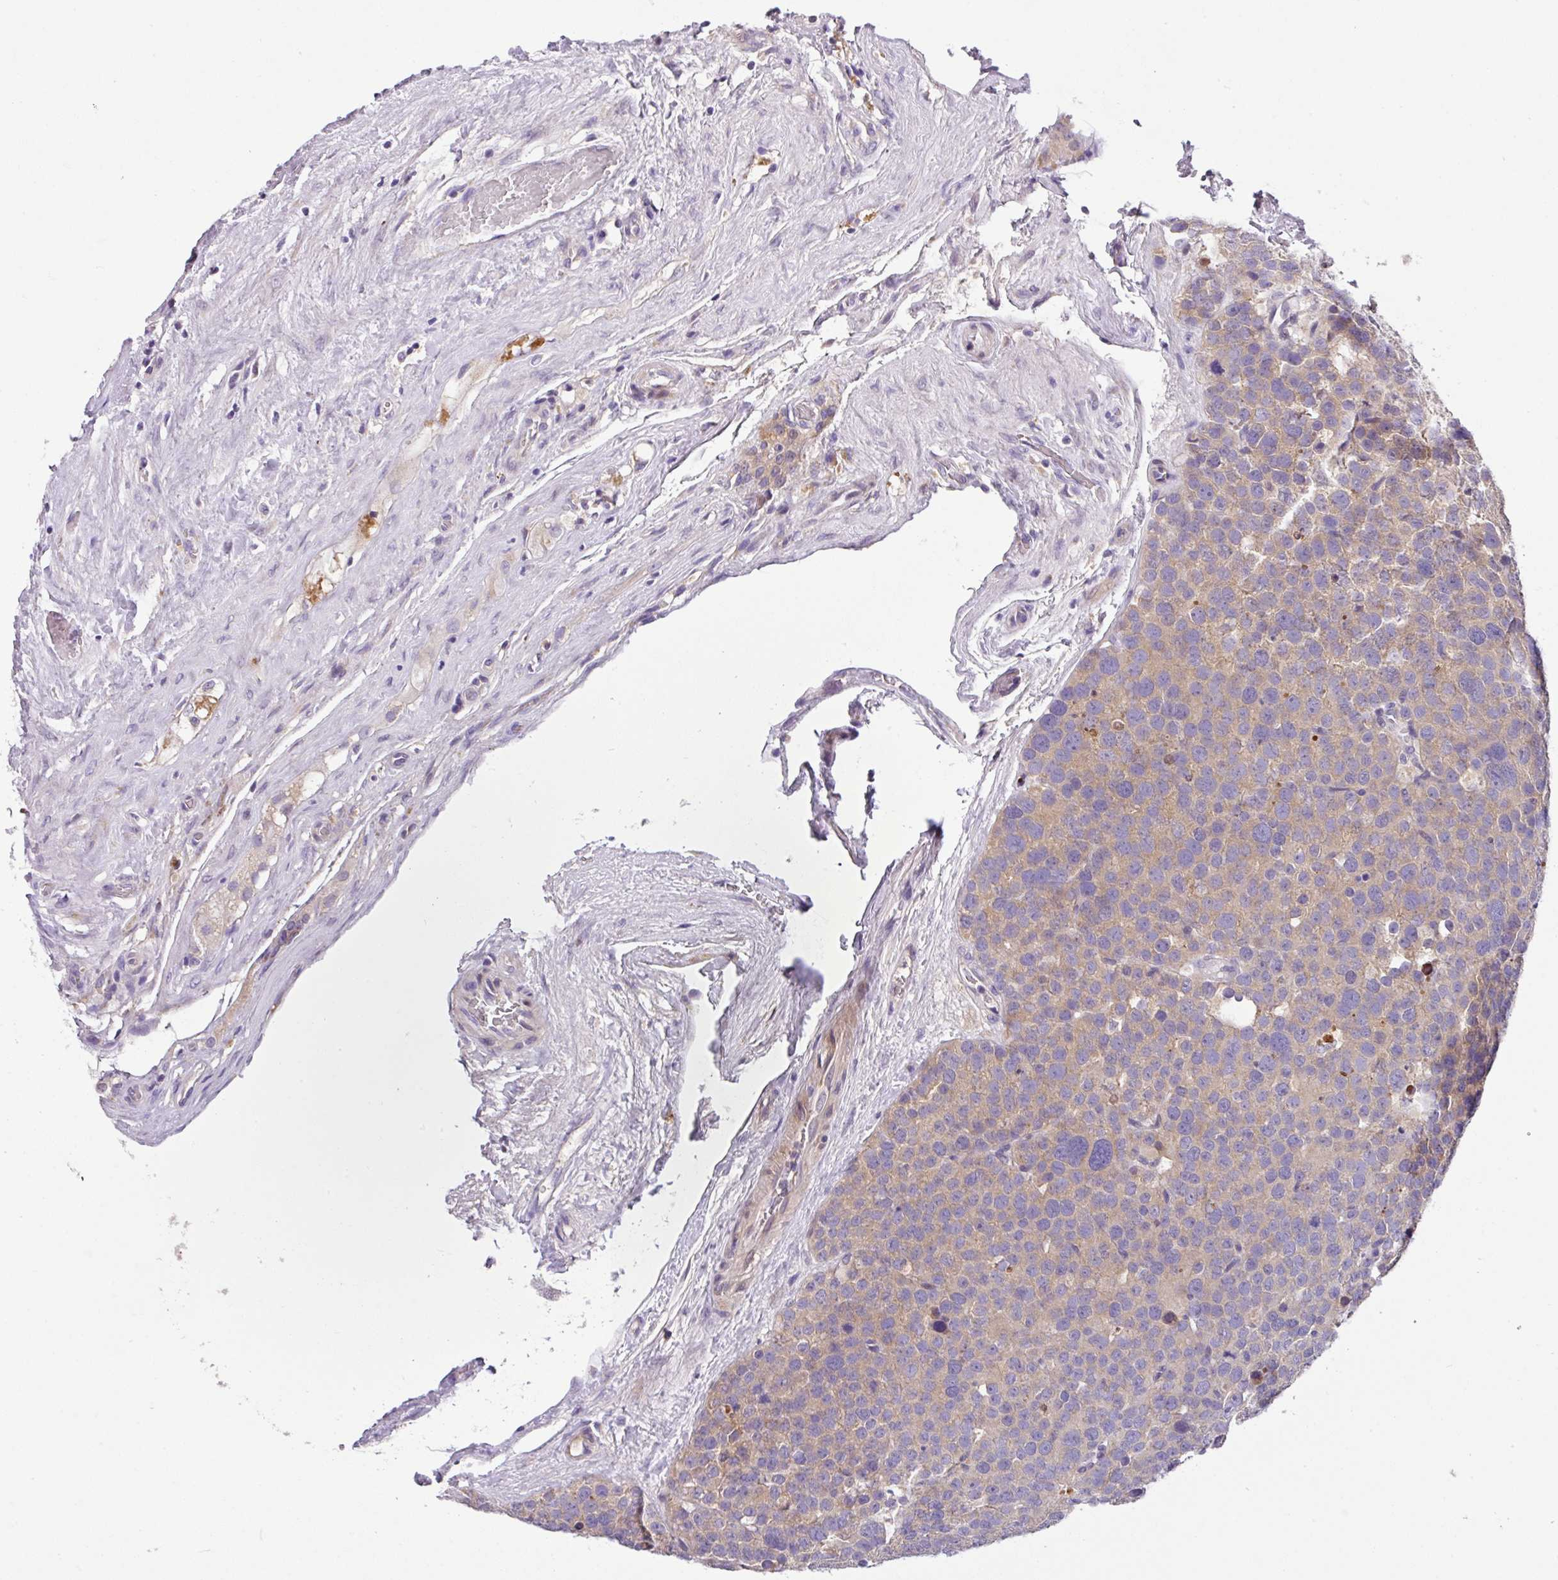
{"staining": {"intensity": "weak", "quantity": ">75%", "location": "cytoplasmic/membranous"}, "tissue": "testis cancer", "cell_type": "Tumor cells", "image_type": "cancer", "snomed": [{"axis": "morphology", "description": "Seminoma, NOS"}, {"axis": "topography", "description": "Testis"}], "caption": "Immunohistochemistry (IHC) (DAB (3,3'-diaminobenzidine)) staining of human testis cancer demonstrates weak cytoplasmic/membranous protein expression in approximately >75% of tumor cells.", "gene": "ANXA2R", "patient": {"sex": "male", "age": 71}}